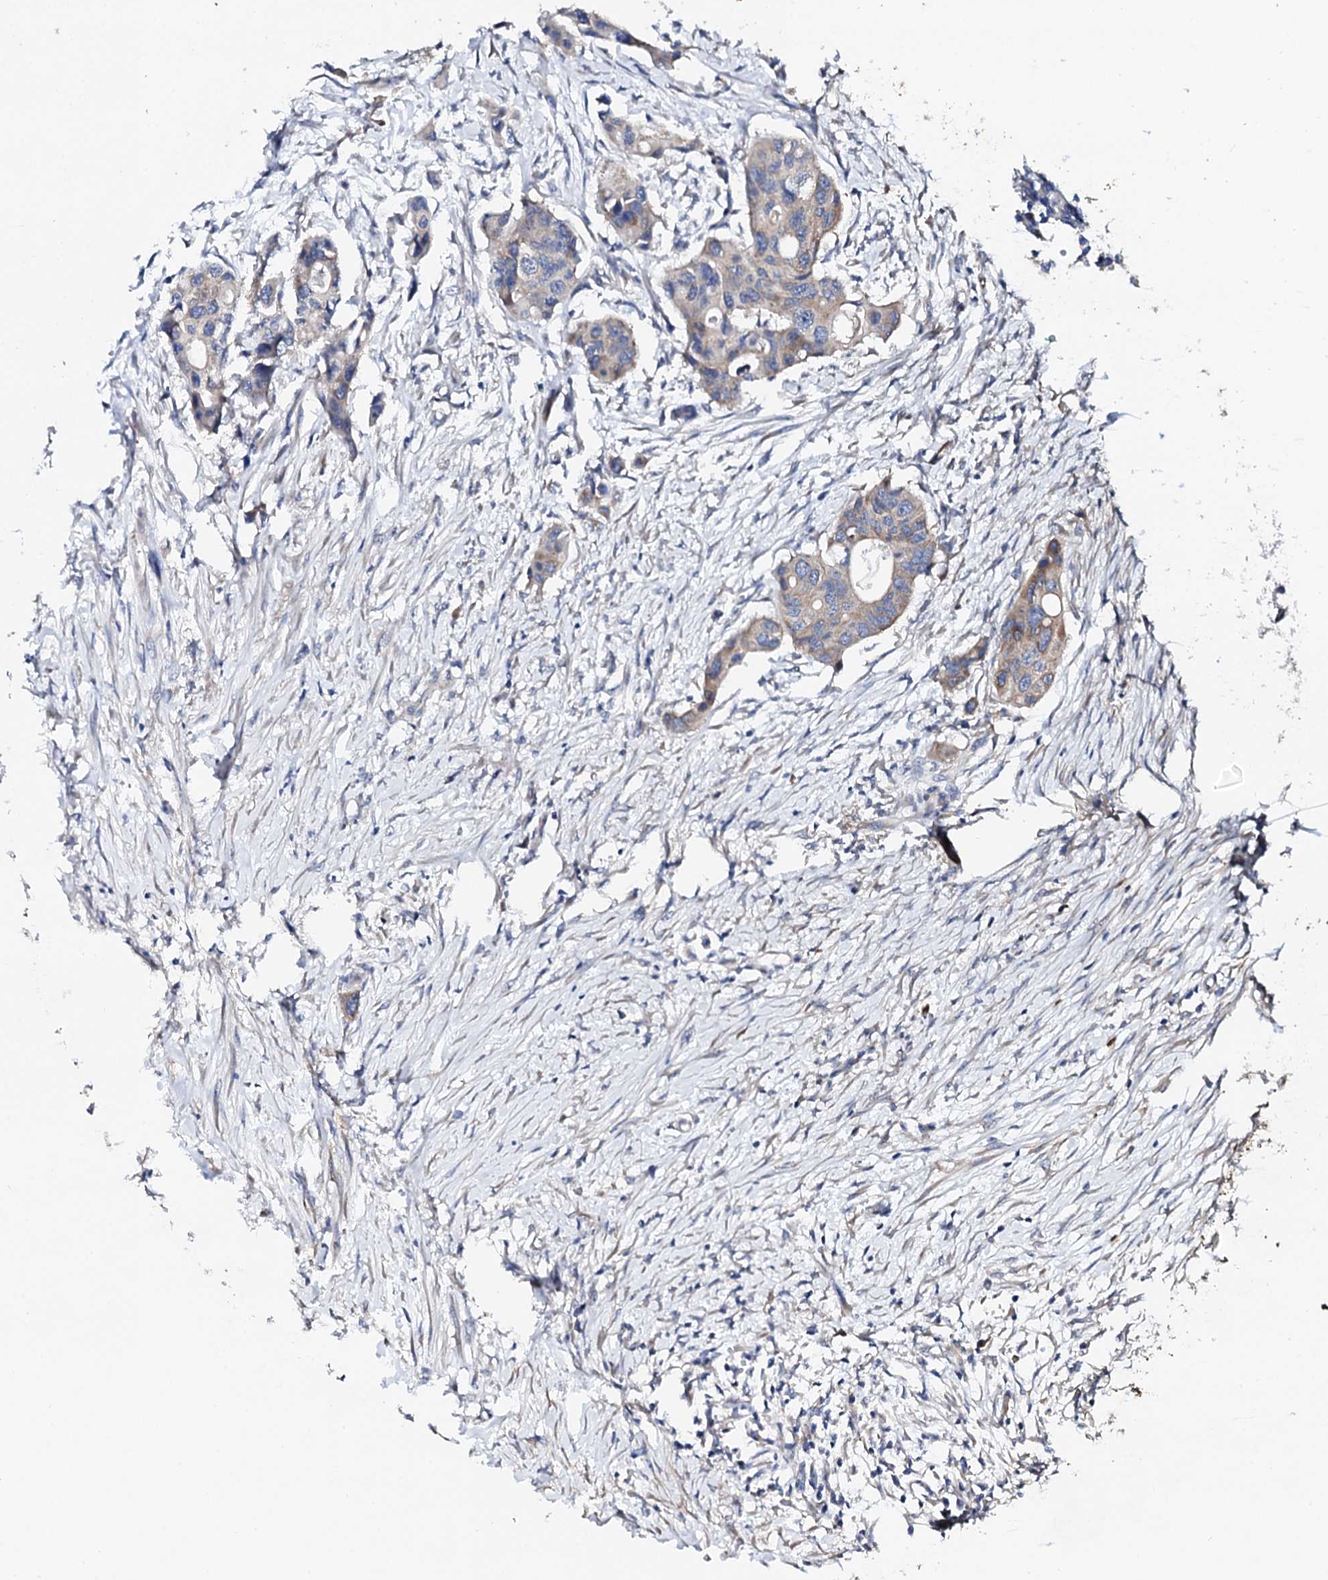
{"staining": {"intensity": "weak", "quantity": "<25%", "location": "cytoplasmic/membranous"}, "tissue": "colorectal cancer", "cell_type": "Tumor cells", "image_type": "cancer", "snomed": [{"axis": "morphology", "description": "Adenocarcinoma, NOS"}, {"axis": "topography", "description": "Colon"}], "caption": "Tumor cells show no significant positivity in colorectal adenocarcinoma.", "gene": "NUP58", "patient": {"sex": "male", "age": 77}}